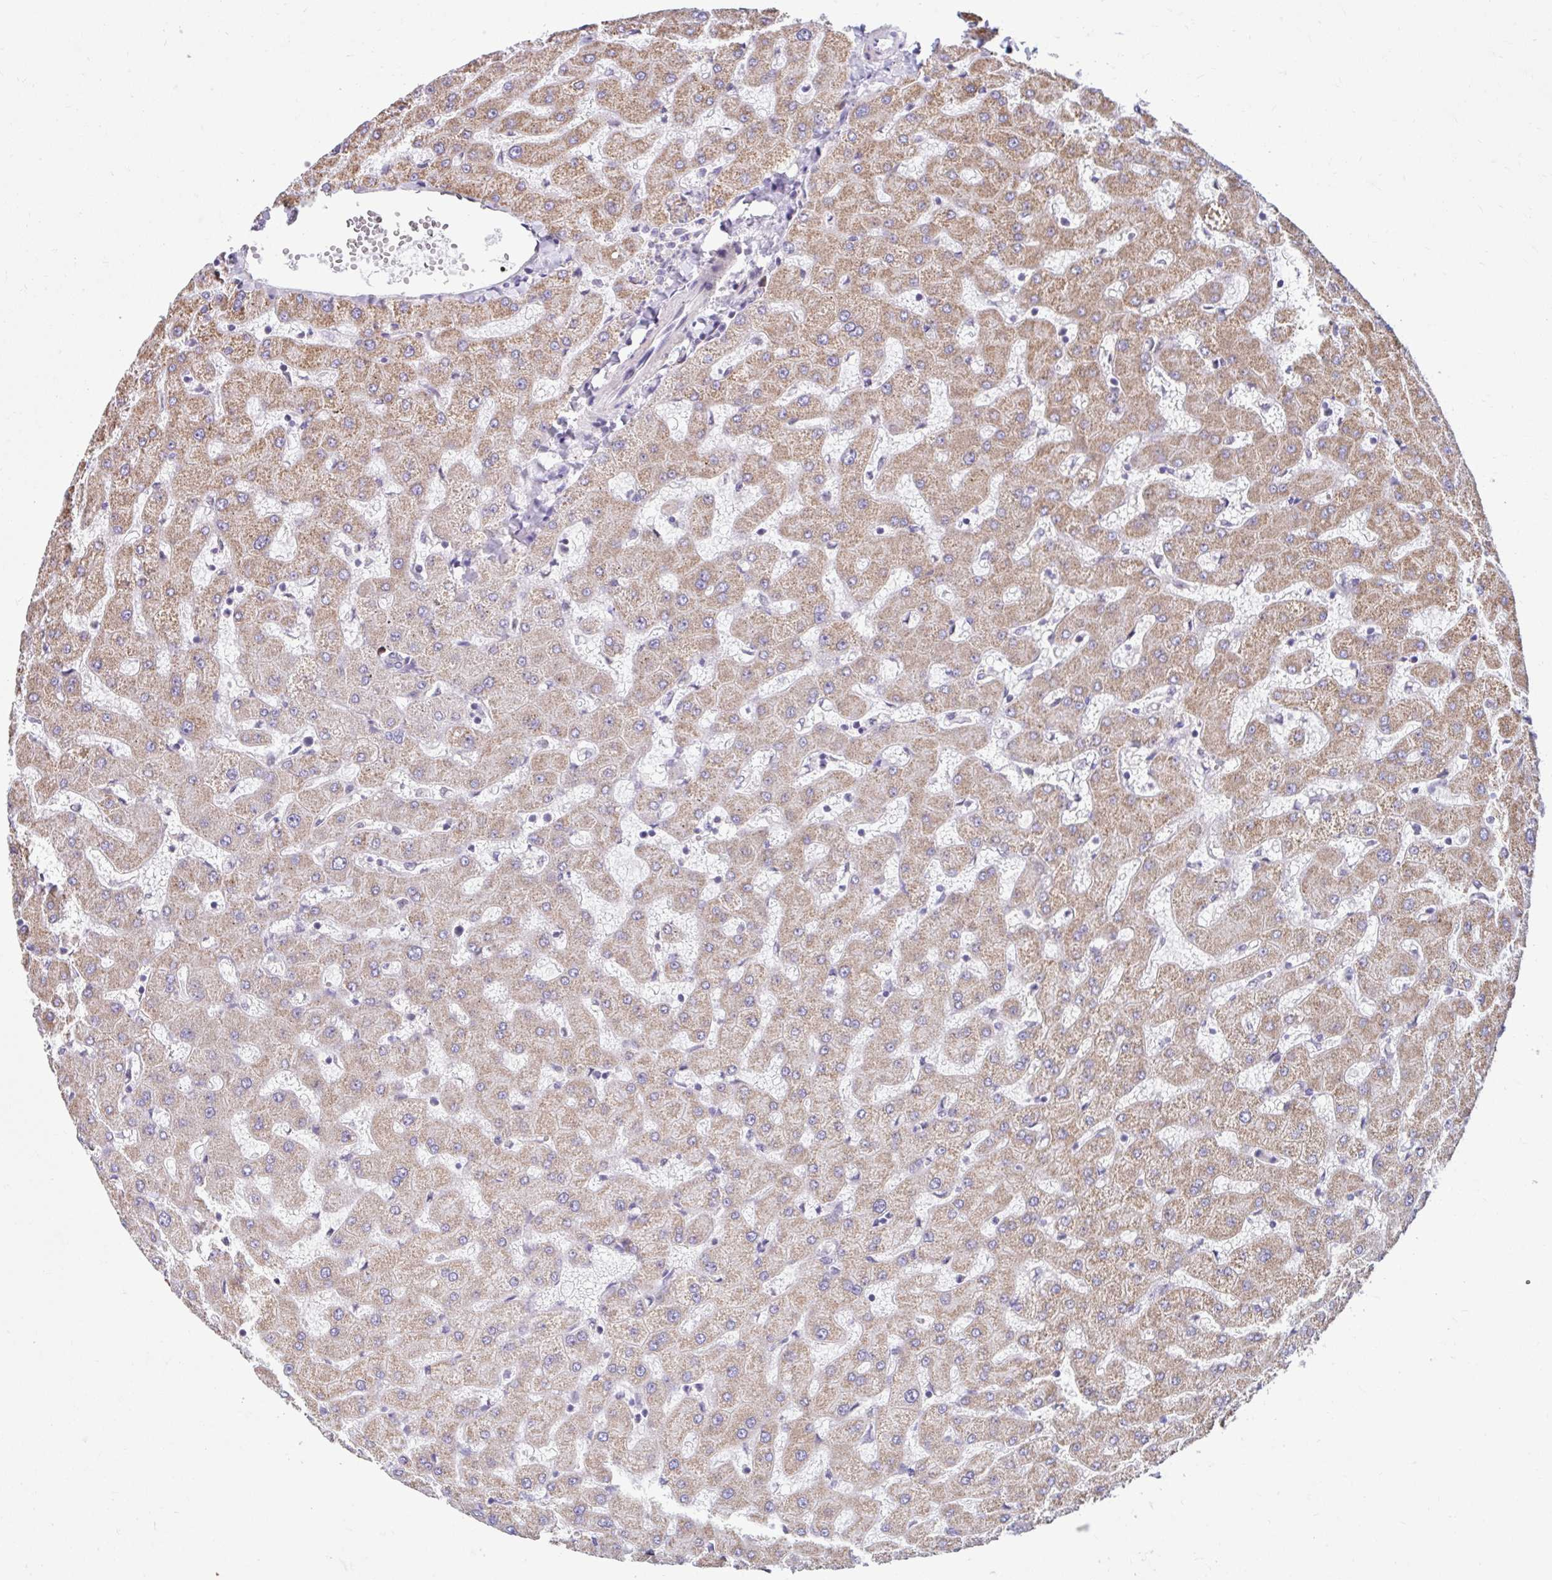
{"staining": {"intensity": "moderate", "quantity": "<25%", "location": "cytoplasmic/membranous"}, "tissue": "liver", "cell_type": "Cholangiocytes", "image_type": "normal", "snomed": [{"axis": "morphology", "description": "Normal tissue, NOS"}, {"axis": "topography", "description": "Liver"}], "caption": "Liver was stained to show a protein in brown. There is low levels of moderate cytoplasmic/membranous staining in approximately <25% of cholangiocytes.", "gene": "NT5C1B", "patient": {"sex": "female", "age": 63}}